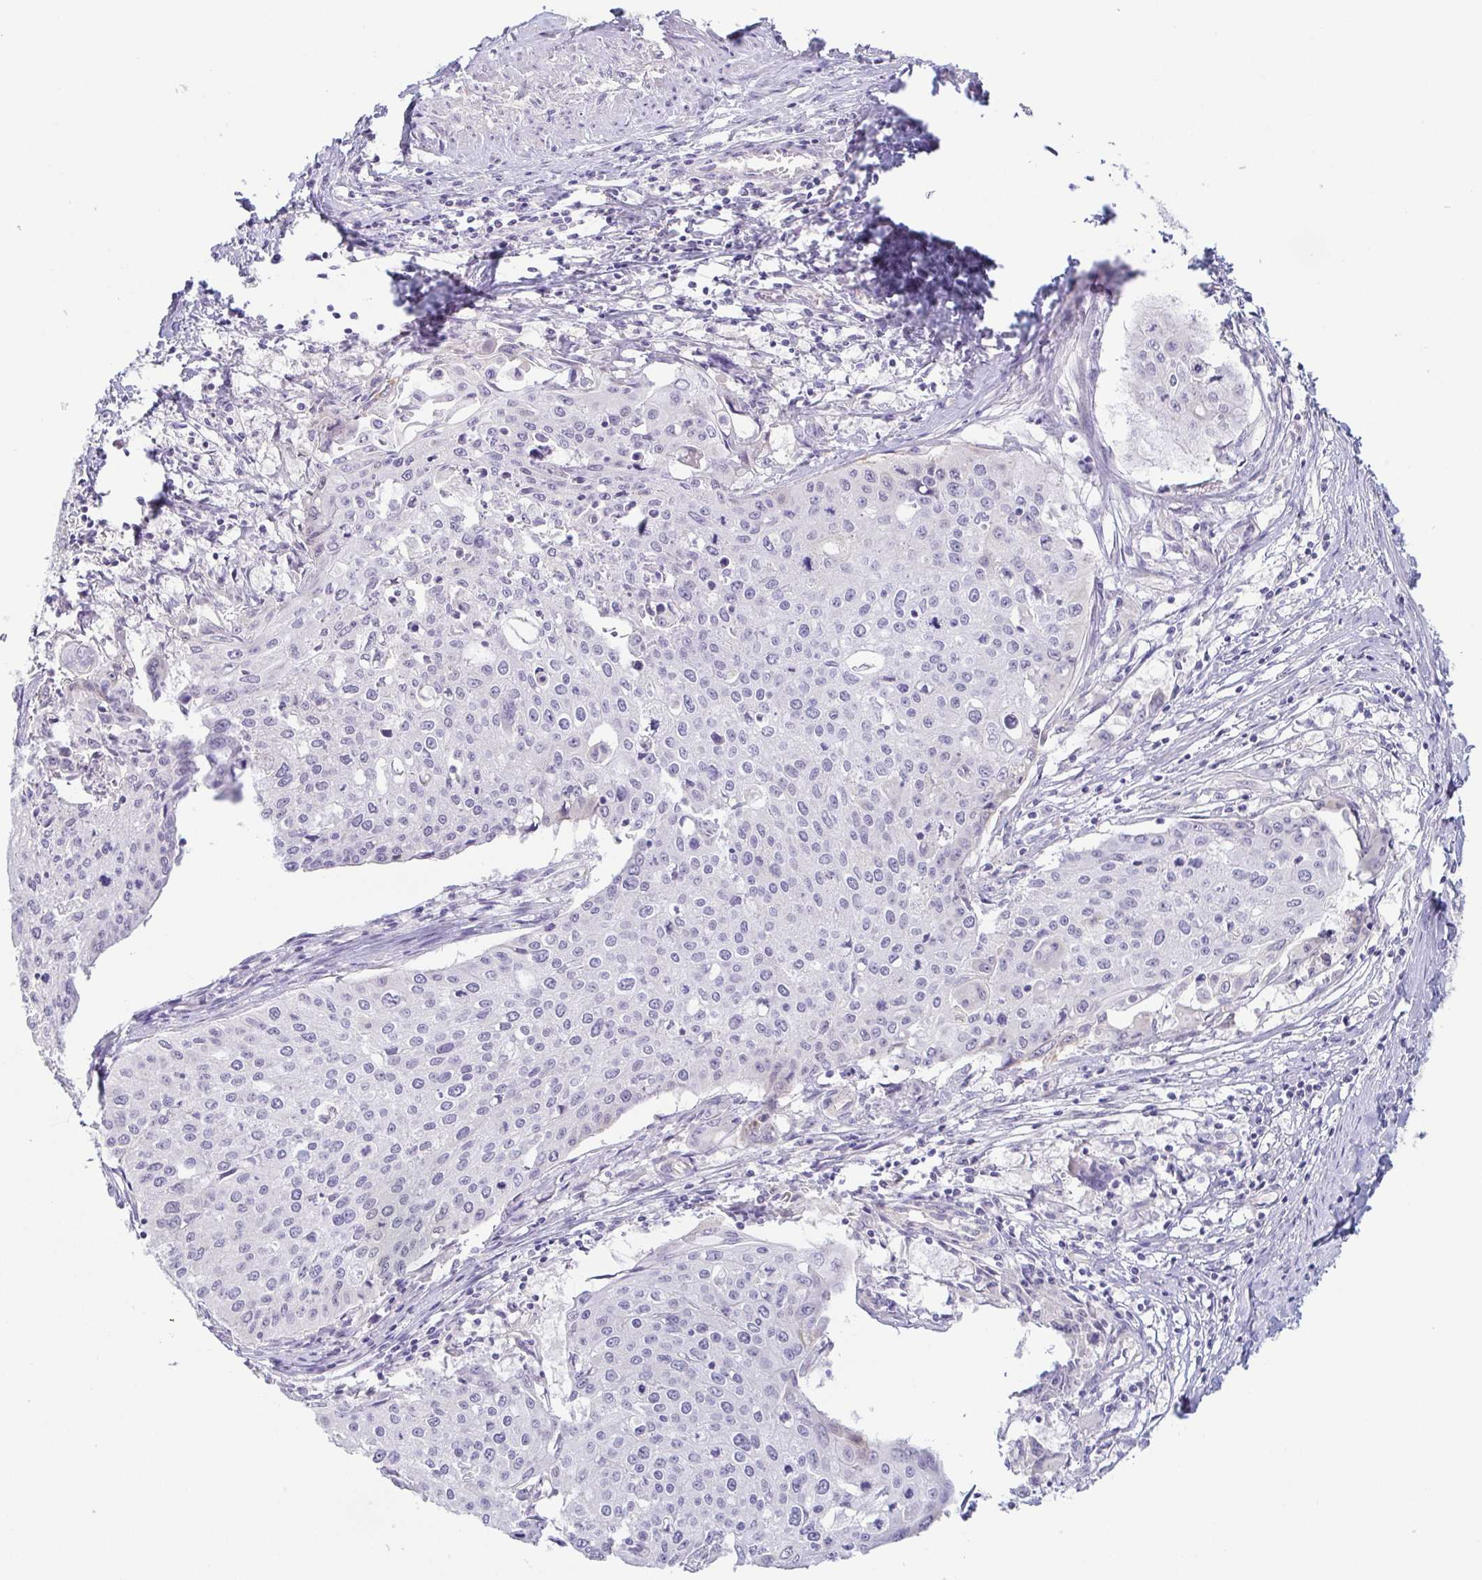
{"staining": {"intensity": "negative", "quantity": "none", "location": "none"}, "tissue": "cervical cancer", "cell_type": "Tumor cells", "image_type": "cancer", "snomed": [{"axis": "morphology", "description": "Squamous cell carcinoma, NOS"}, {"axis": "topography", "description": "Cervix"}], "caption": "An immunohistochemistry (IHC) histopathology image of cervical cancer is shown. There is no staining in tumor cells of cervical cancer. (Brightfield microscopy of DAB immunohistochemistry (IHC) at high magnification).", "gene": "COL17A1", "patient": {"sex": "female", "age": 38}}